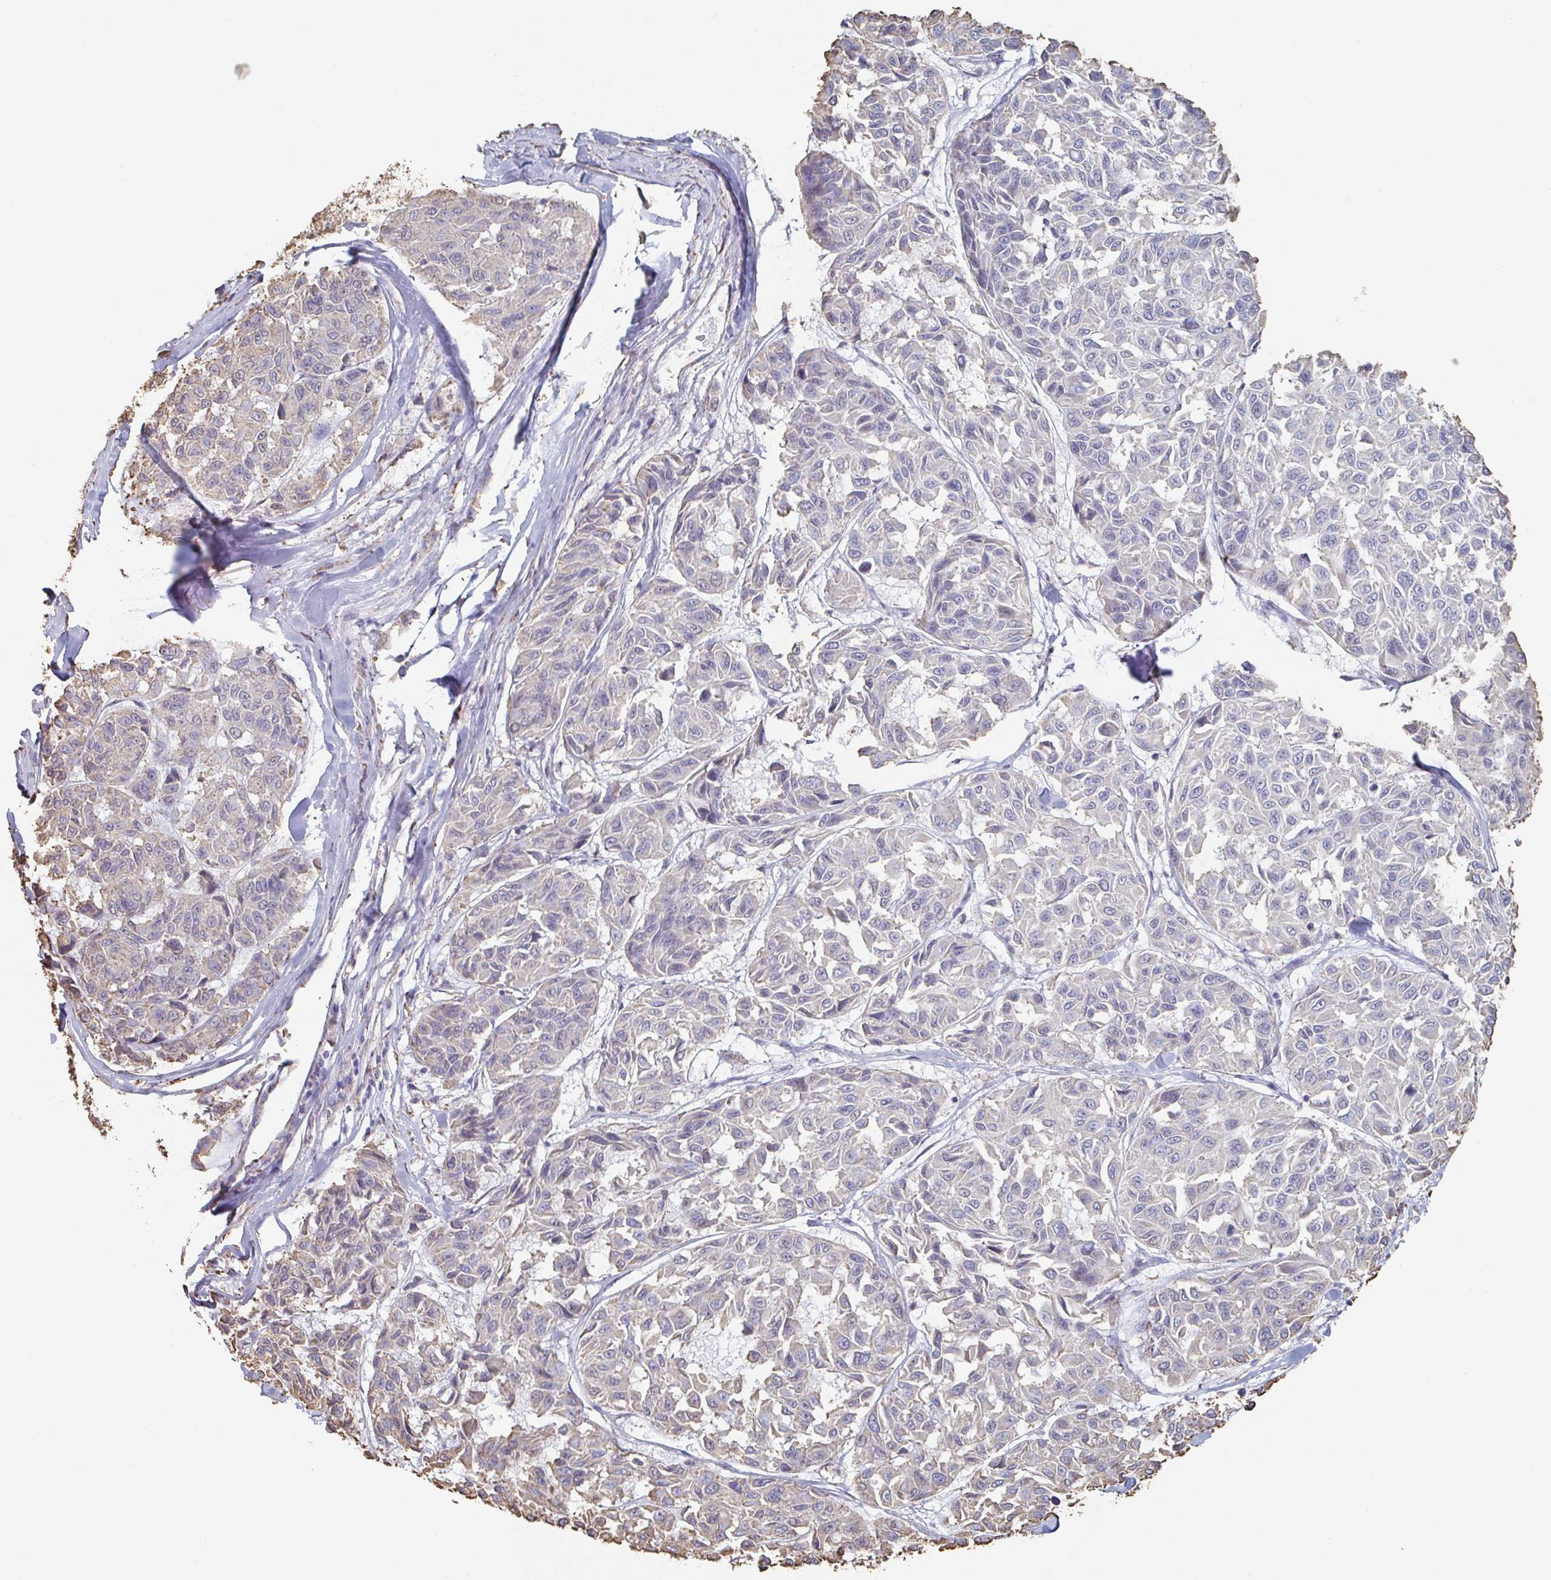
{"staining": {"intensity": "negative", "quantity": "none", "location": "none"}, "tissue": "melanoma", "cell_type": "Tumor cells", "image_type": "cancer", "snomed": [{"axis": "morphology", "description": "Malignant melanoma, NOS"}, {"axis": "topography", "description": "Skin"}], "caption": "Melanoma stained for a protein using immunohistochemistry demonstrates no positivity tumor cells.", "gene": "RAB5IF", "patient": {"sex": "female", "age": 66}}